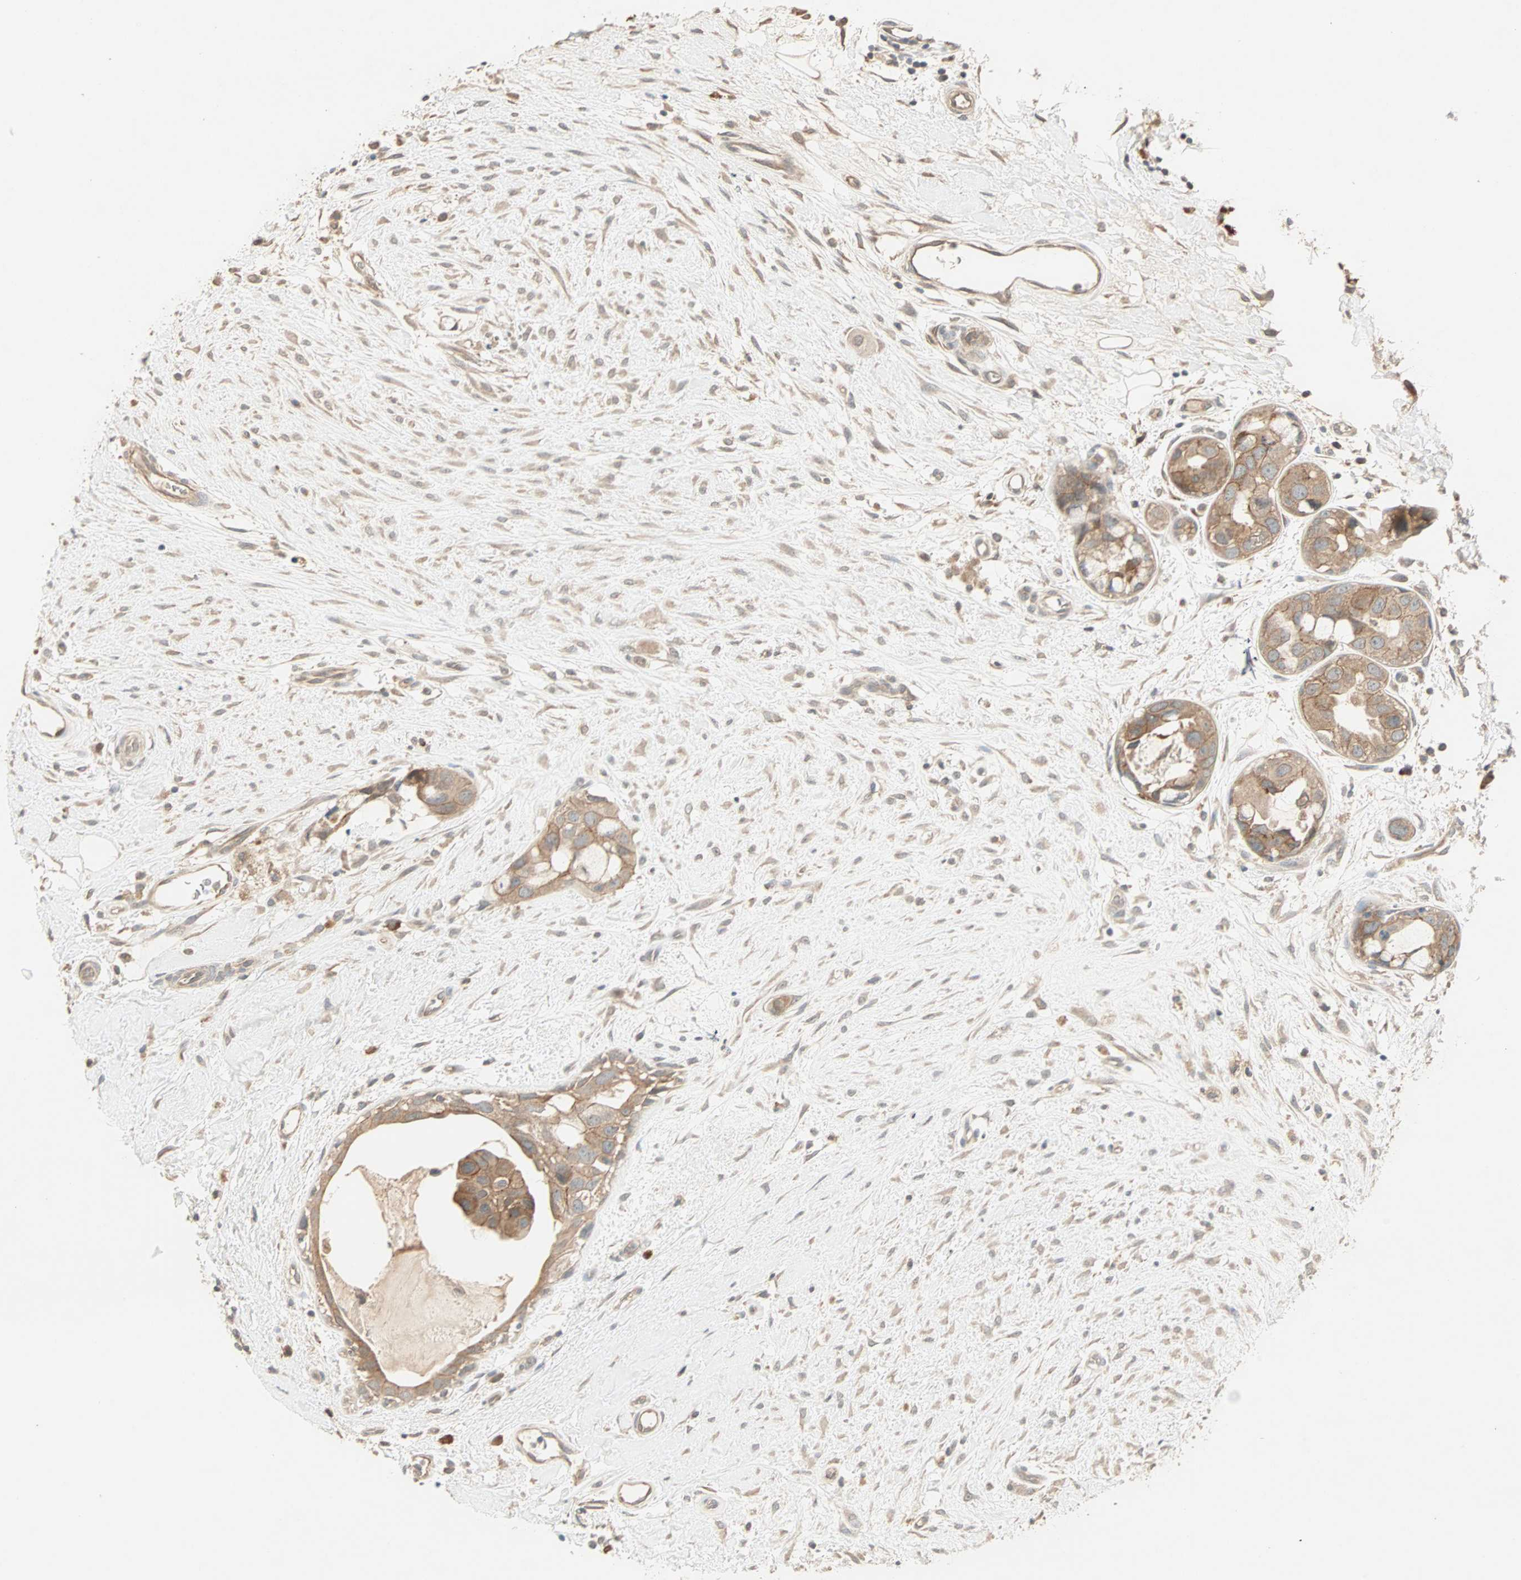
{"staining": {"intensity": "moderate", "quantity": ">75%", "location": "cytoplasmic/membranous"}, "tissue": "breast cancer", "cell_type": "Tumor cells", "image_type": "cancer", "snomed": [{"axis": "morphology", "description": "Duct carcinoma"}, {"axis": "topography", "description": "Breast"}], "caption": "Protein expression analysis of breast cancer (infiltrating ductal carcinoma) demonstrates moderate cytoplasmic/membranous expression in approximately >75% of tumor cells.", "gene": "TTF2", "patient": {"sex": "female", "age": 40}}